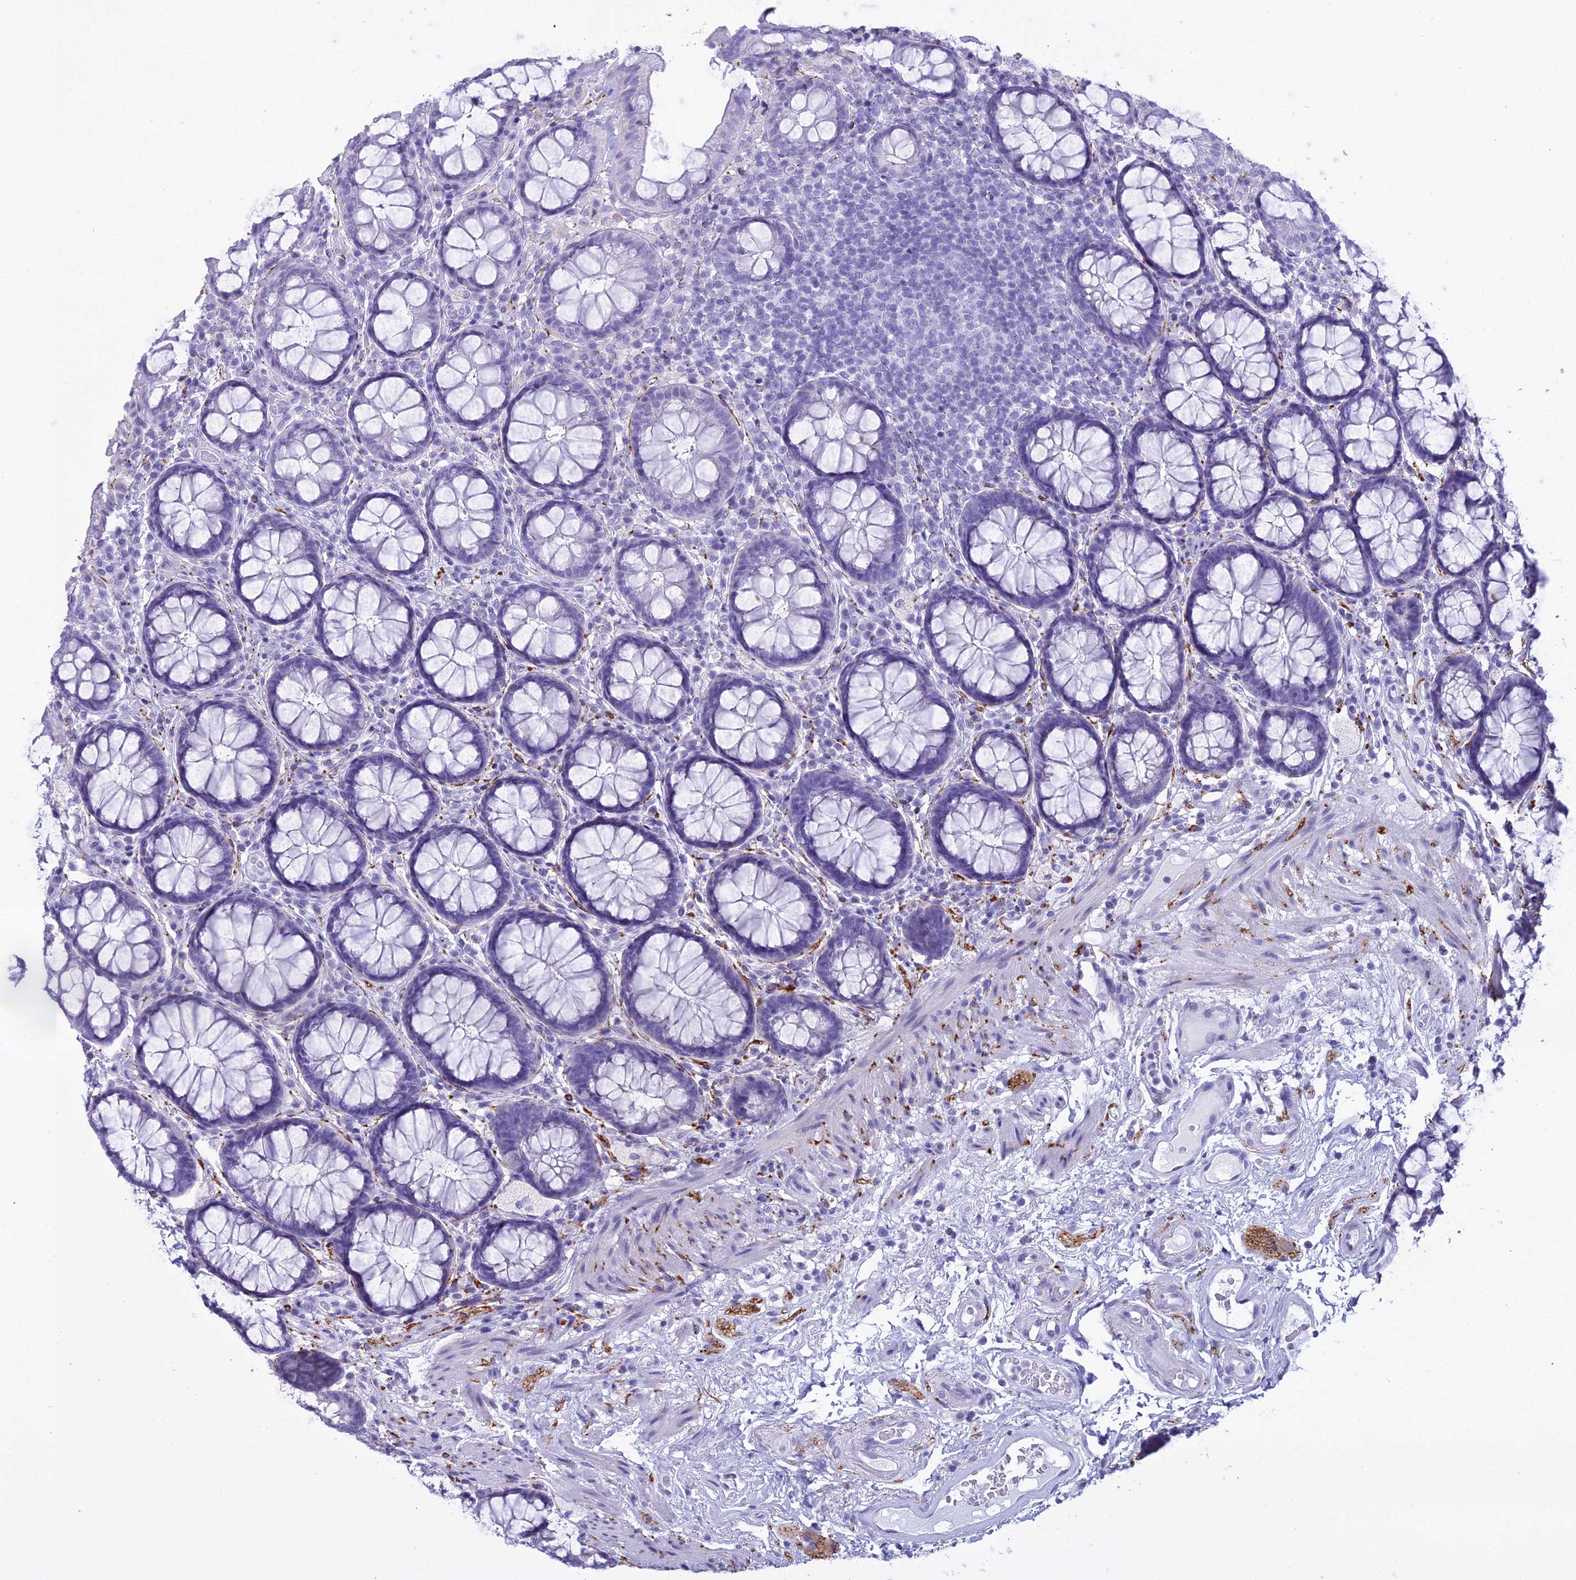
{"staining": {"intensity": "negative", "quantity": "none", "location": "none"}, "tissue": "rectum", "cell_type": "Glandular cells", "image_type": "normal", "snomed": [{"axis": "morphology", "description": "Normal tissue, NOS"}, {"axis": "topography", "description": "Rectum"}], "caption": "The immunohistochemistry (IHC) photomicrograph has no significant staining in glandular cells of rectum. (DAB (3,3'-diaminobenzidine) immunohistochemistry, high magnification).", "gene": "MAP6", "patient": {"sex": "male", "age": 83}}